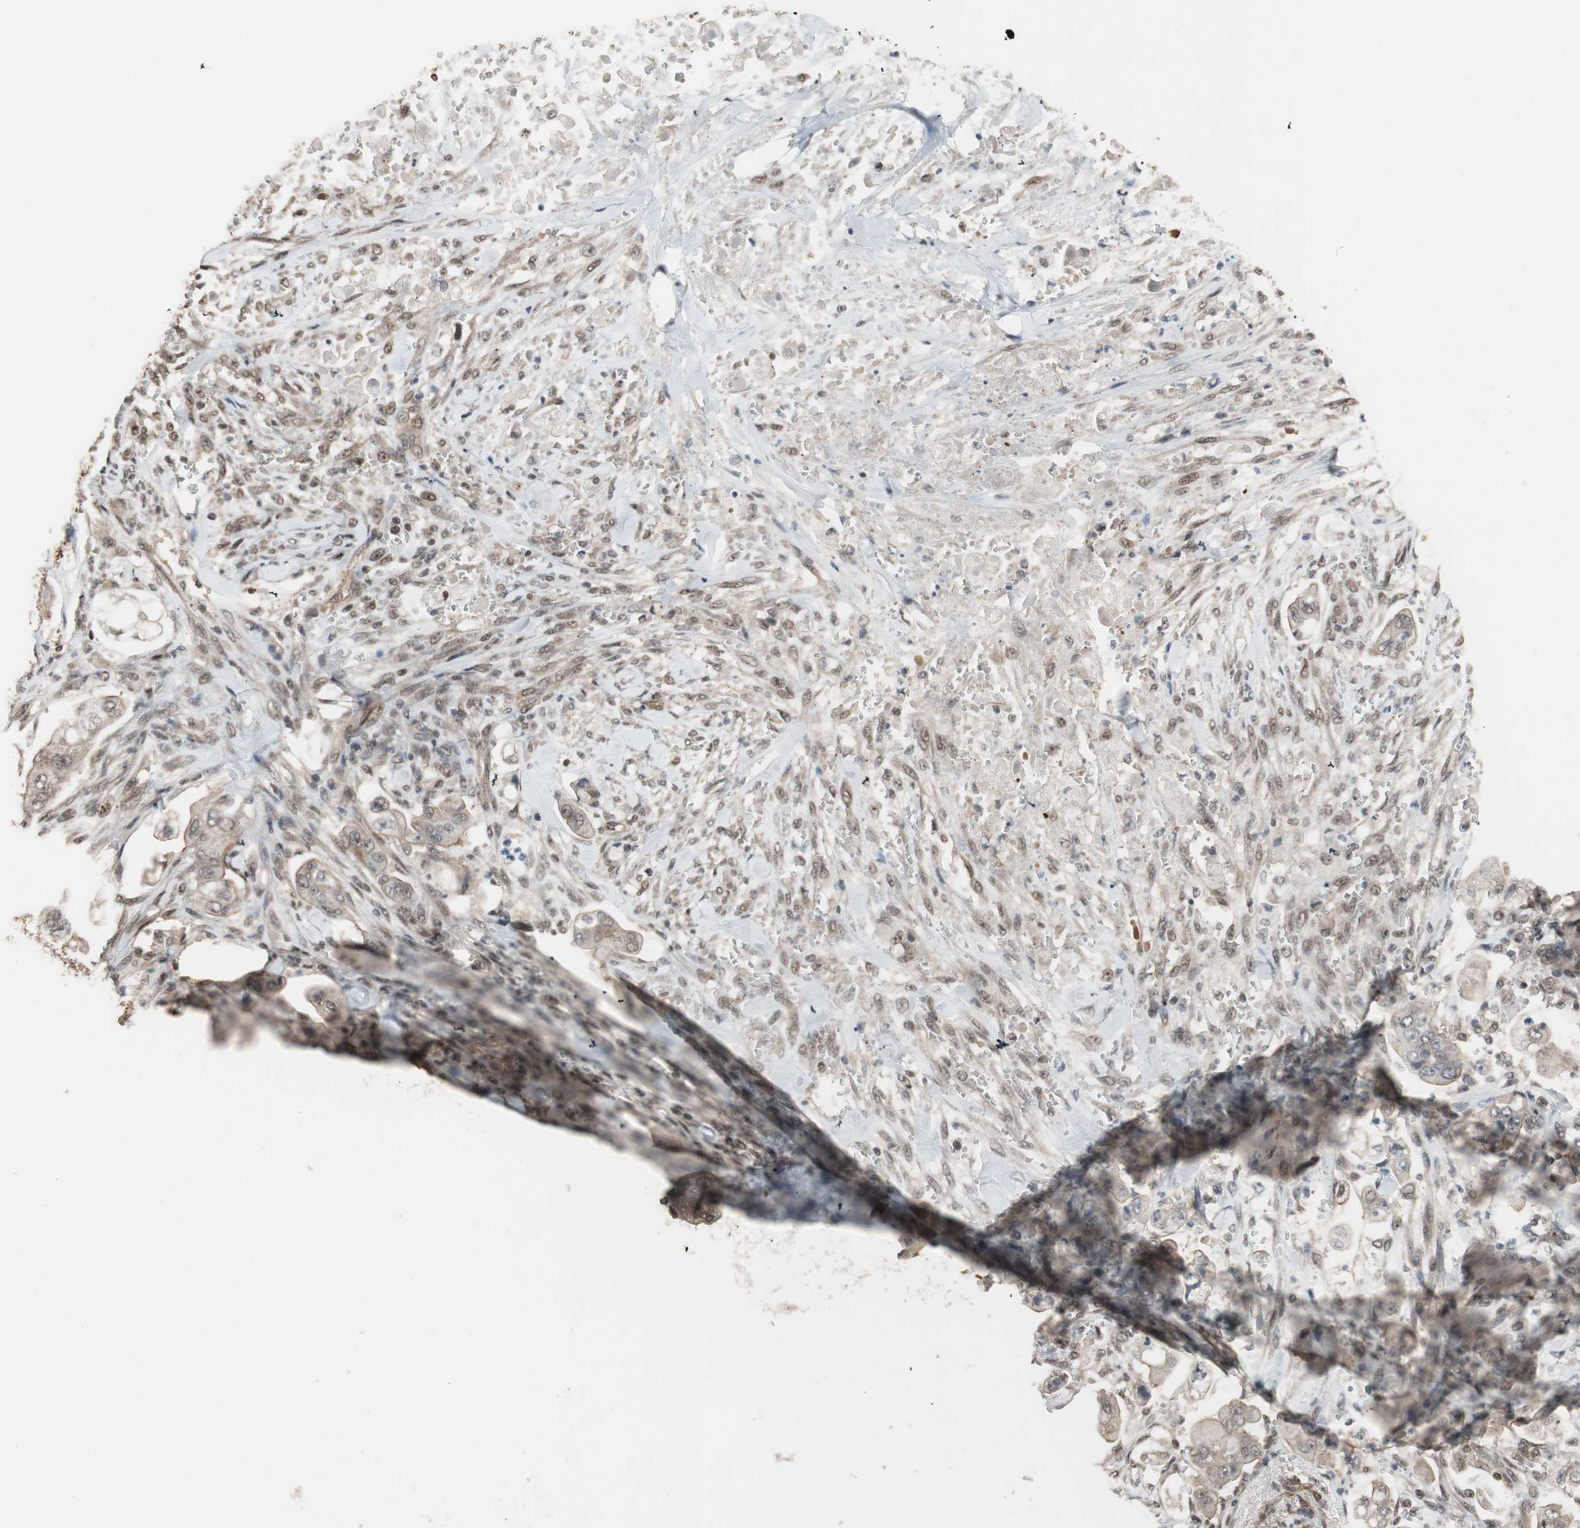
{"staining": {"intensity": "weak", "quantity": "25%-75%", "location": "cytoplasmic/membranous"}, "tissue": "stomach cancer", "cell_type": "Tumor cells", "image_type": "cancer", "snomed": [{"axis": "morphology", "description": "Adenocarcinoma, NOS"}, {"axis": "topography", "description": "Stomach"}], "caption": "This is an image of immunohistochemistry staining of stomach adenocarcinoma, which shows weak staining in the cytoplasmic/membranous of tumor cells.", "gene": "DRAP1", "patient": {"sex": "male", "age": 62}}